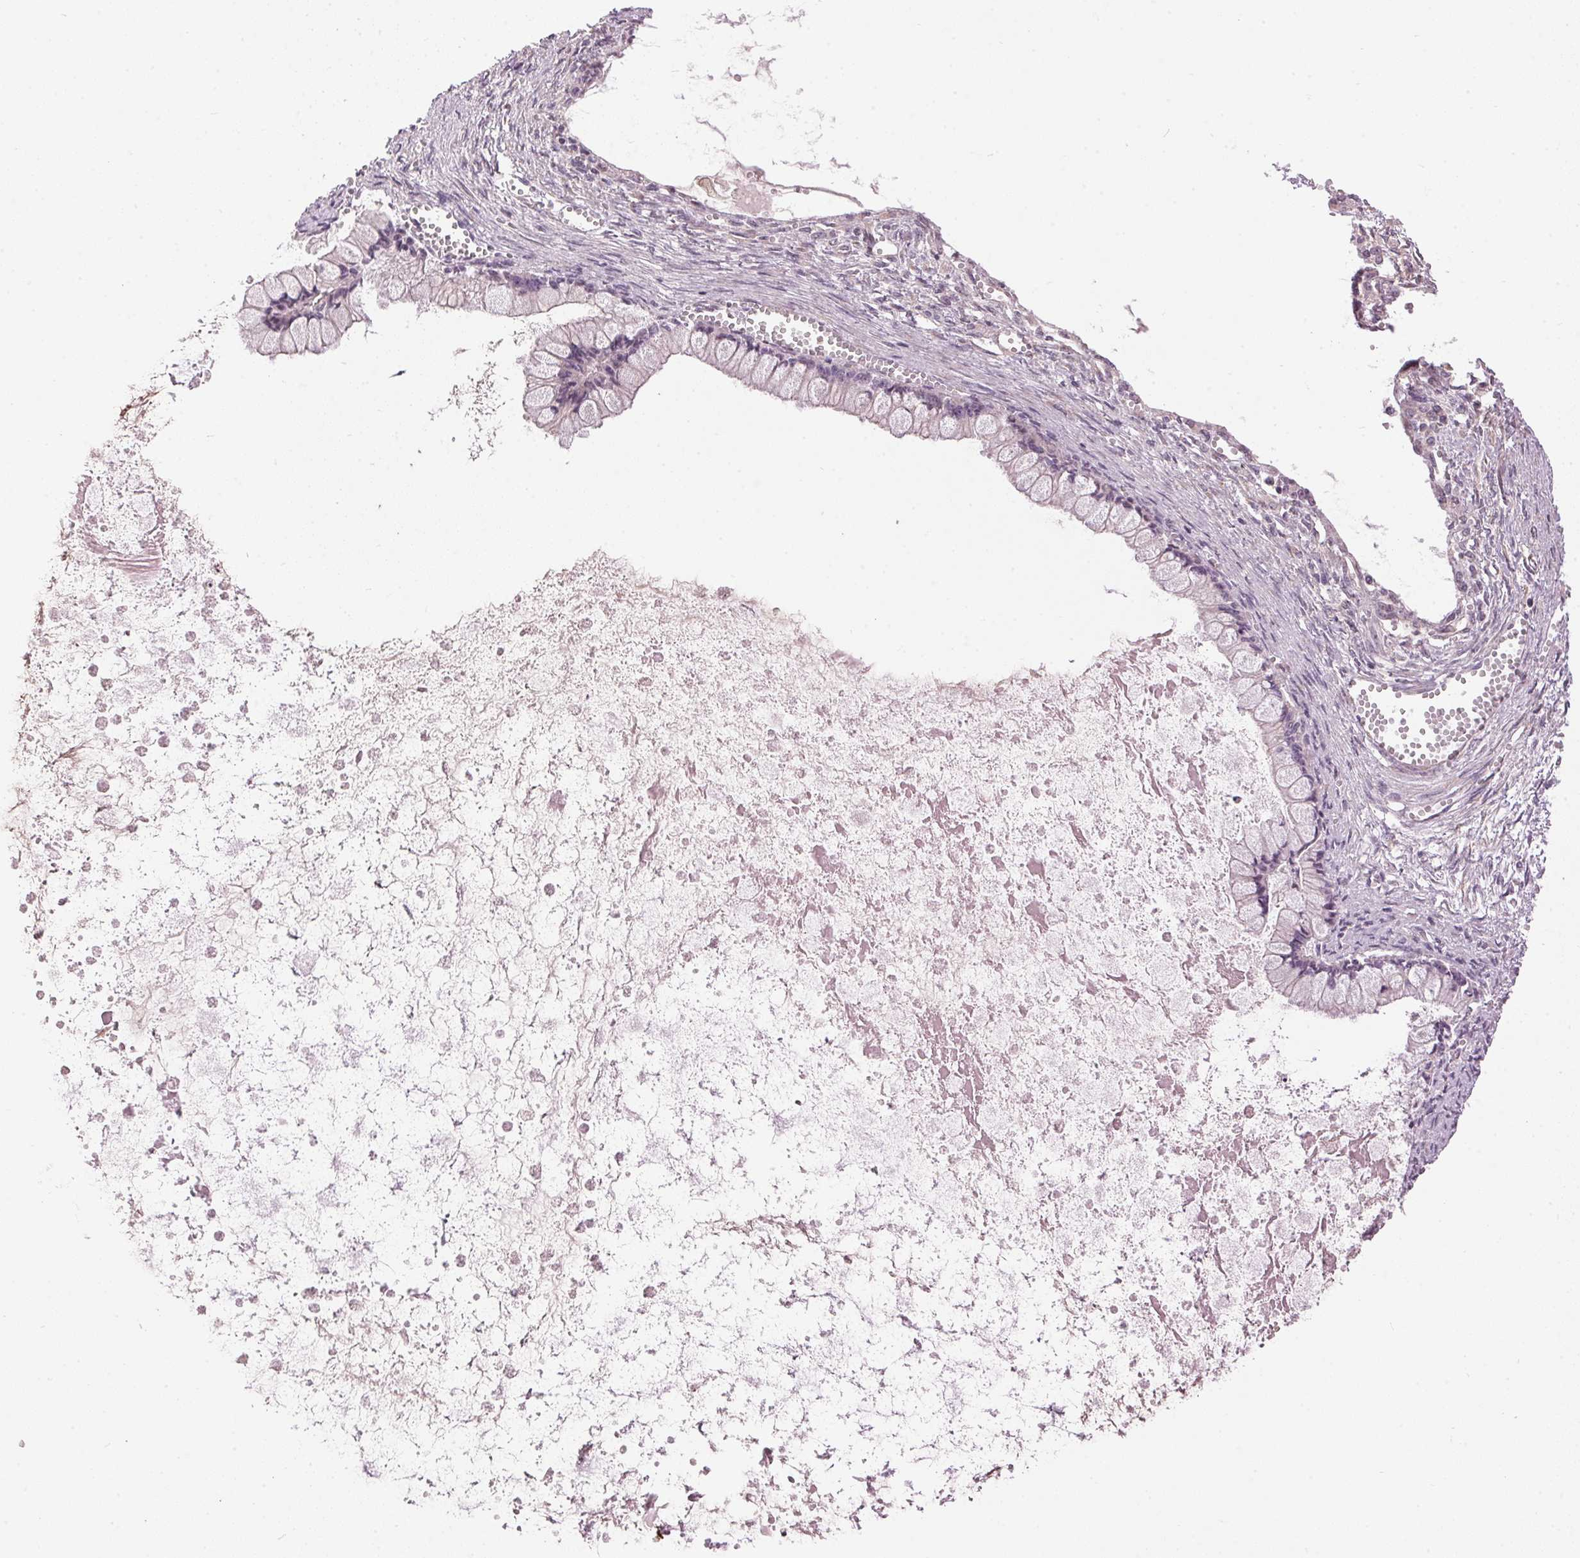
{"staining": {"intensity": "negative", "quantity": "none", "location": "none"}, "tissue": "ovarian cancer", "cell_type": "Tumor cells", "image_type": "cancer", "snomed": [{"axis": "morphology", "description": "Cystadenocarcinoma, mucinous, NOS"}, {"axis": "topography", "description": "Ovary"}], "caption": "Human ovarian cancer stained for a protein using IHC shows no expression in tumor cells.", "gene": "GOLPH3", "patient": {"sex": "female", "age": 67}}